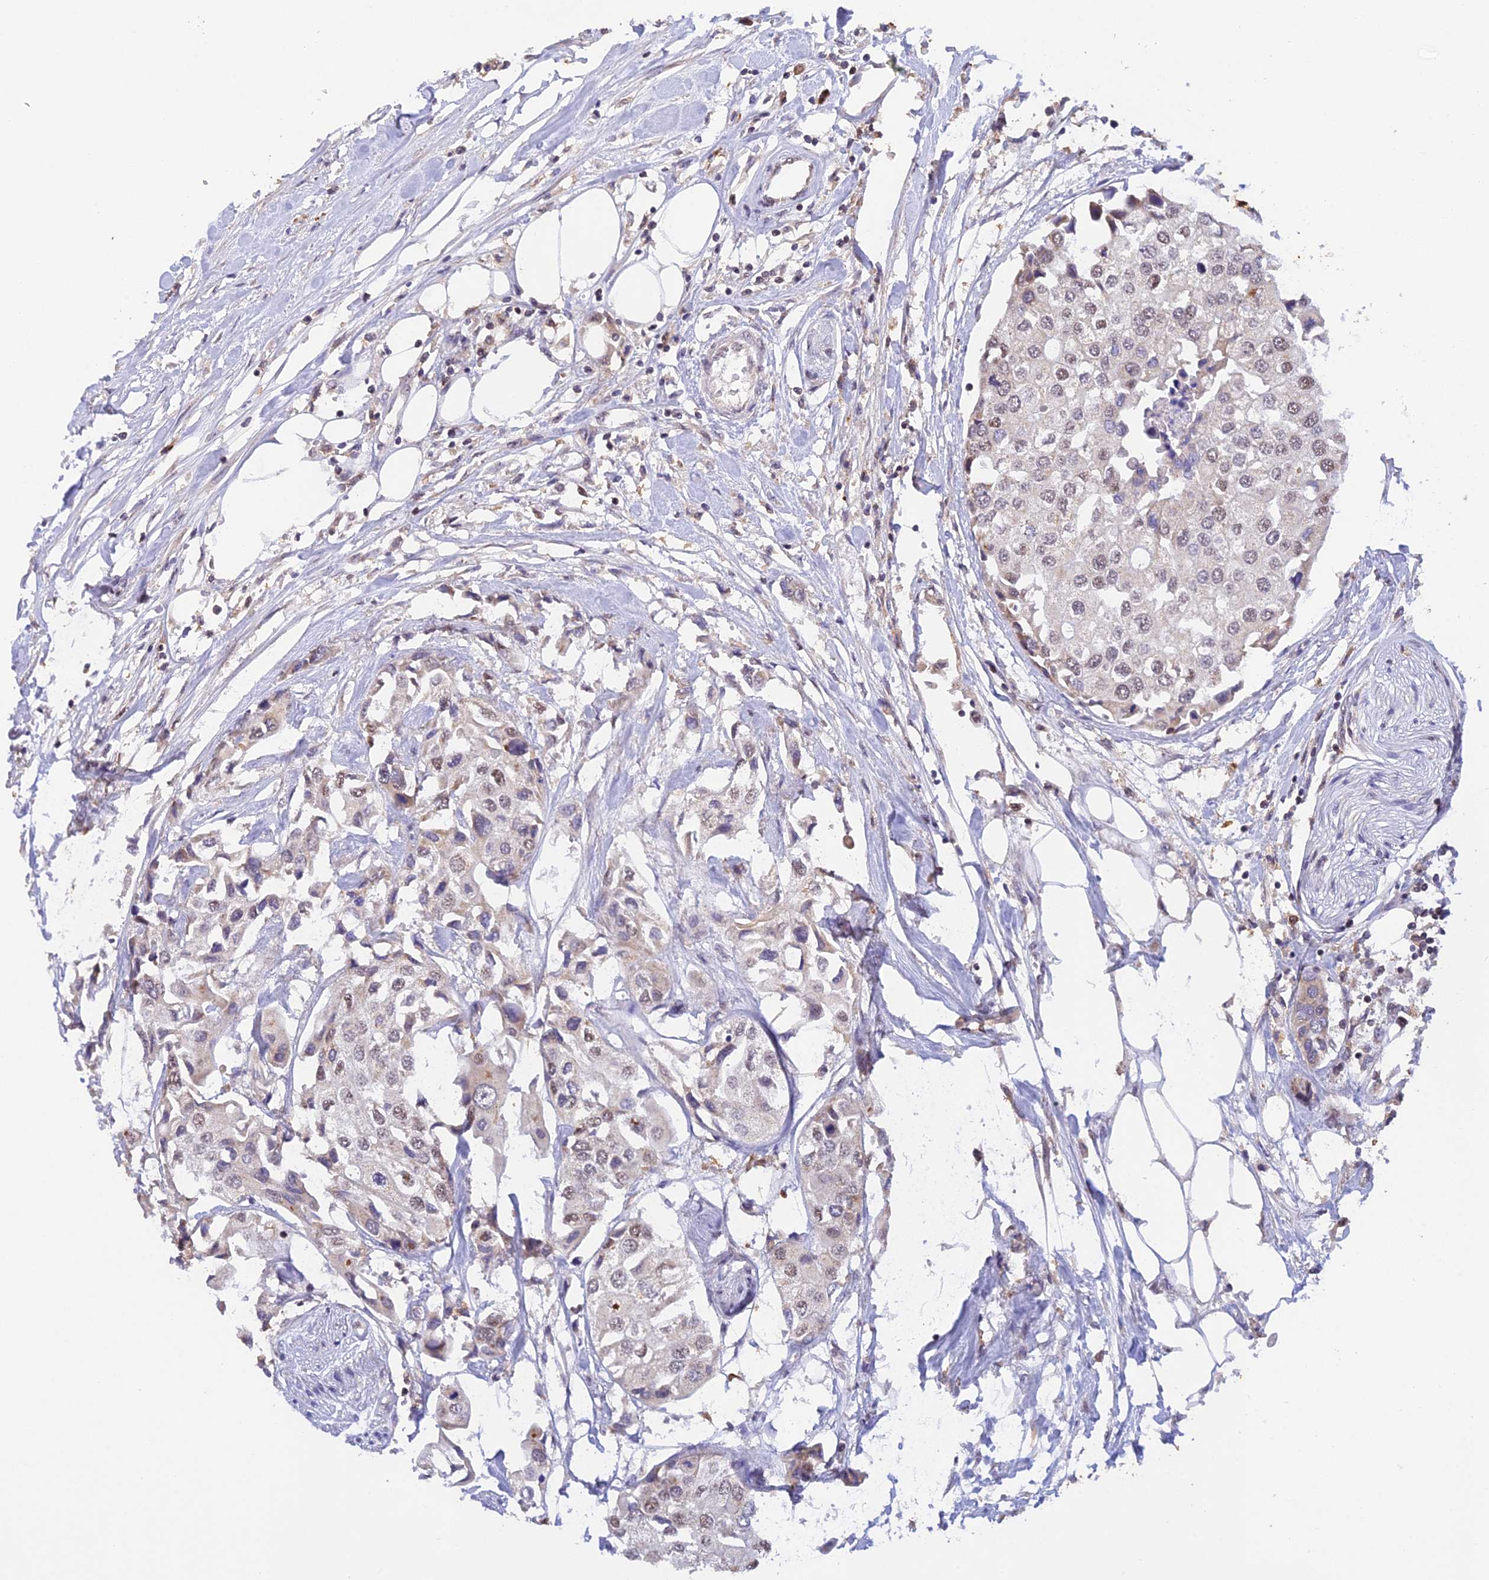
{"staining": {"intensity": "weak", "quantity": "<25%", "location": "nuclear"}, "tissue": "urothelial cancer", "cell_type": "Tumor cells", "image_type": "cancer", "snomed": [{"axis": "morphology", "description": "Urothelial carcinoma, High grade"}, {"axis": "topography", "description": "Urinary bladder"}], "caption": "IHC photomicrograph of neoplastic tissue: urothelial carcinoma (high-grade) stained with DAB displays no significant protein positivity in tumor cells.", "gene": "PEX16", "patient": {"sex": "male", "age": 64}}